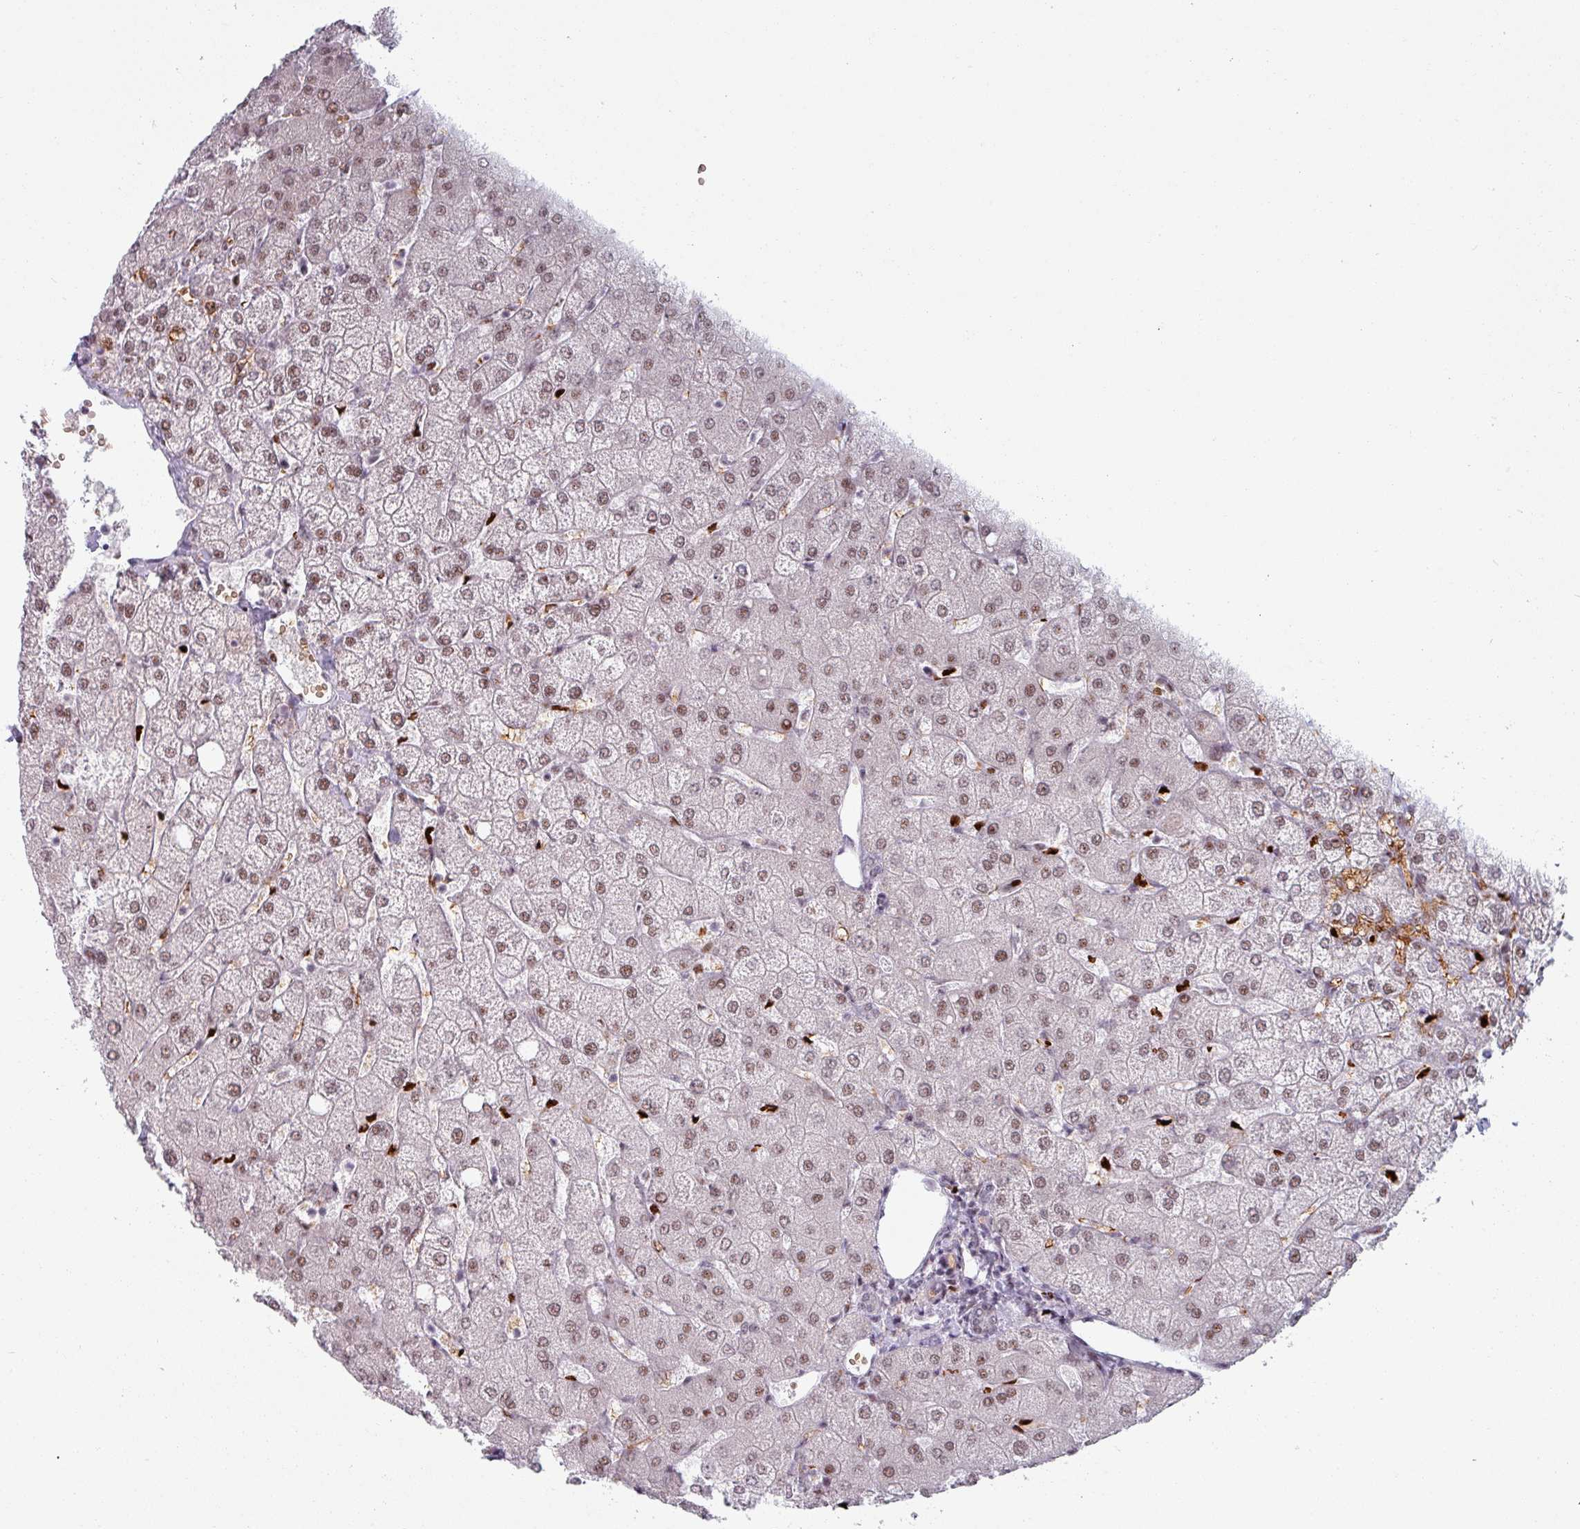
{"staining": {"intensity": "negative", "quantity": "none", "location": "none"}, "tissue": "liver", "cell_type": "Cholangiocytes", "image_type": "normal", "snomed": [{"axis": "morphology", "description": "Normal tissue, NOS"}, {"axis": "topography", "description": "Liver"}], "caption": "Liver stained for a protein using immunohistochemistry (IHC) displays no staining cholangiocytes.", "gene": "NCOR1", "patient": {"sex": "female", "age": 54}}